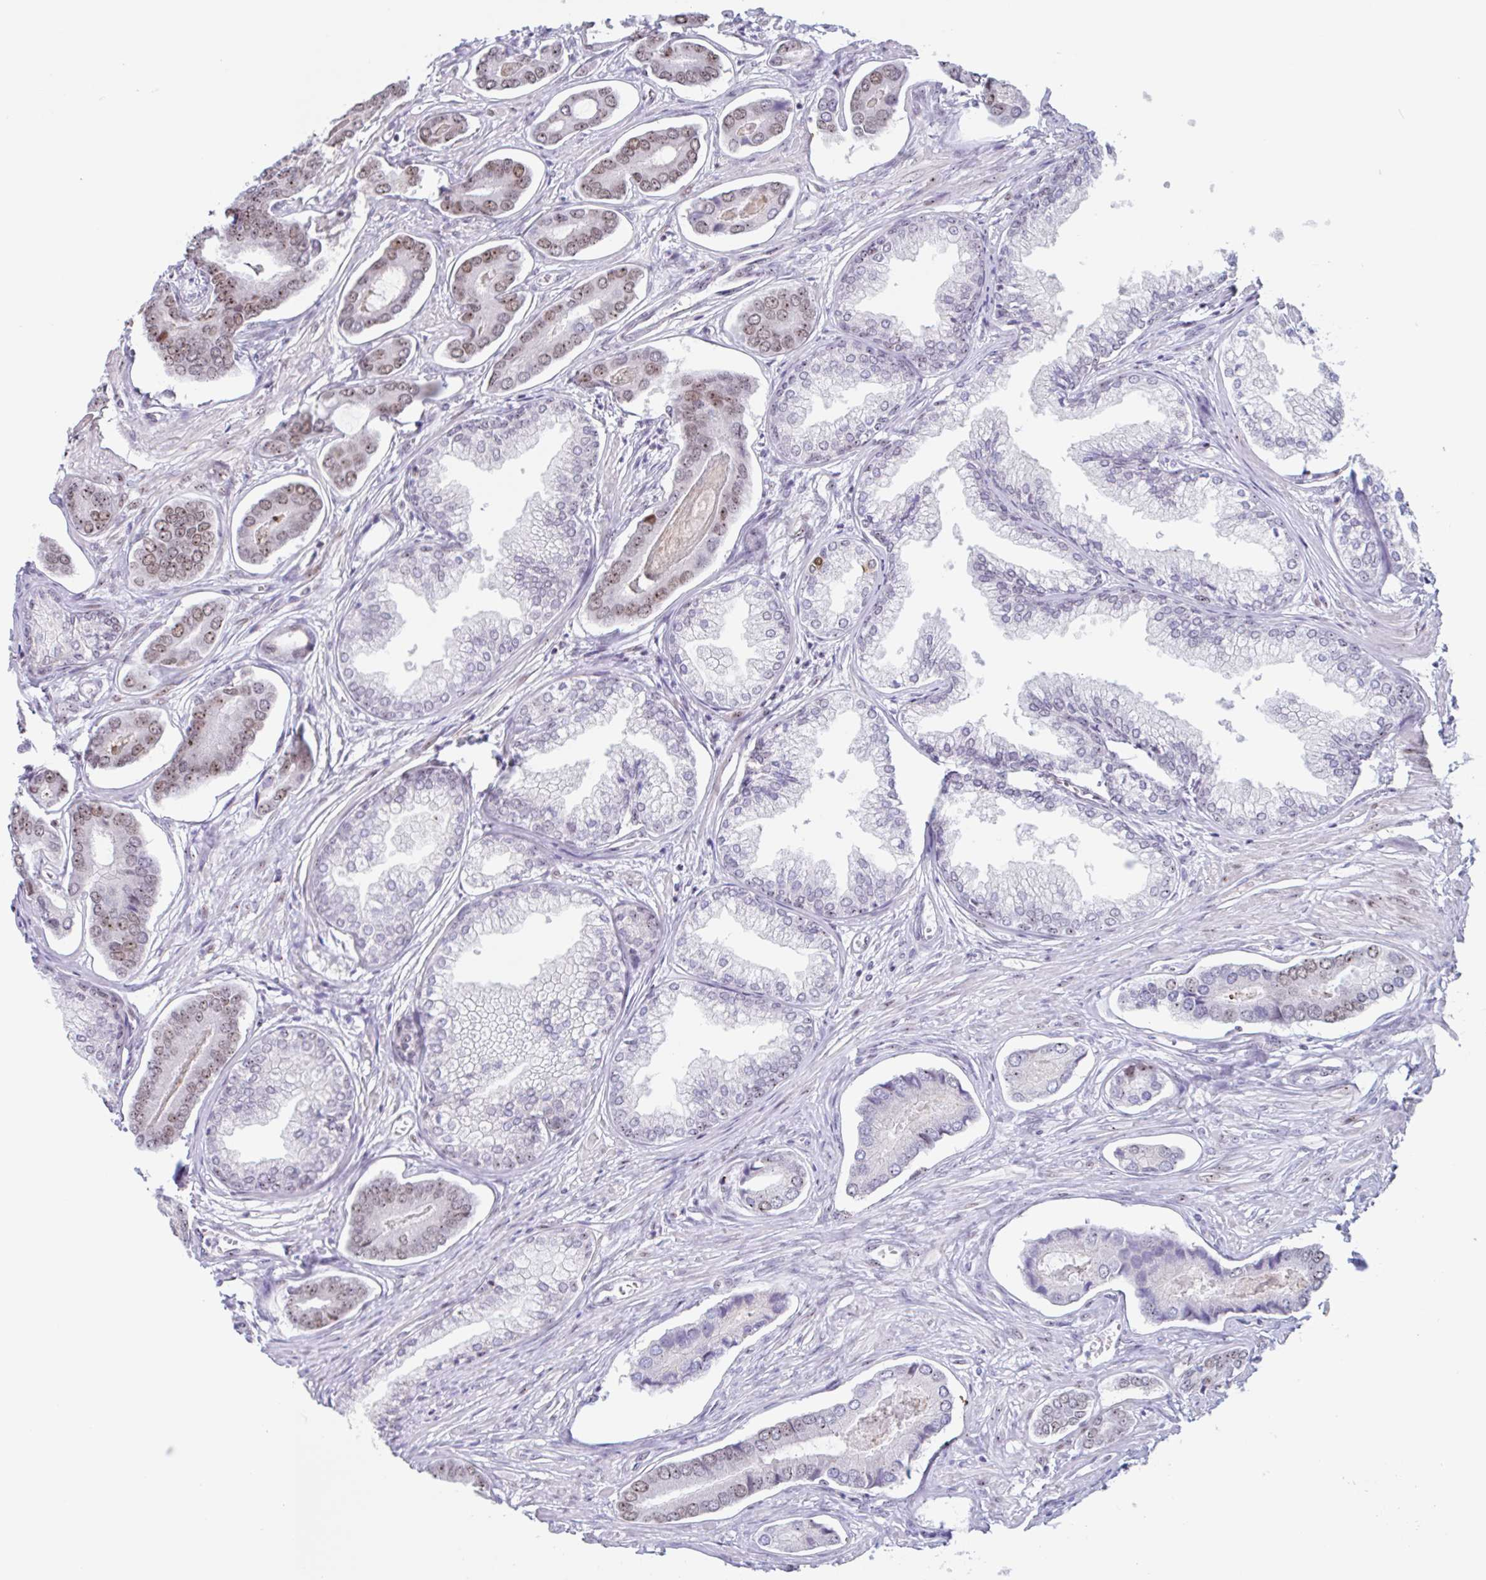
{"staining": {"intensity": "moderate", "quantity": "25%-75%", "location": "nuclear"}, "tissue": "prostate cancer", "cell_type": "Tumor cells", "image_type": "cancer", "snomed": [{"axis": "morphology", "description": "Adenocarcinoma, NOS"}, {"axis": "topography", "description": "Prostate and seminal vesicle, NOS"}], "caption": "Protein analysis of prostate cancer (adenocarcinoma) tissue demonstrates moderate nuclear positivity in approximately 25%-75% of tumor cells. (Stains: DAB (3,3'-diaminobenzidine) in brown, nuclei in blue, Microscopy: brightfield microscopy at high magnification).", "gene": "LENG9", "patient": {"sex": "male", "age": 76}}